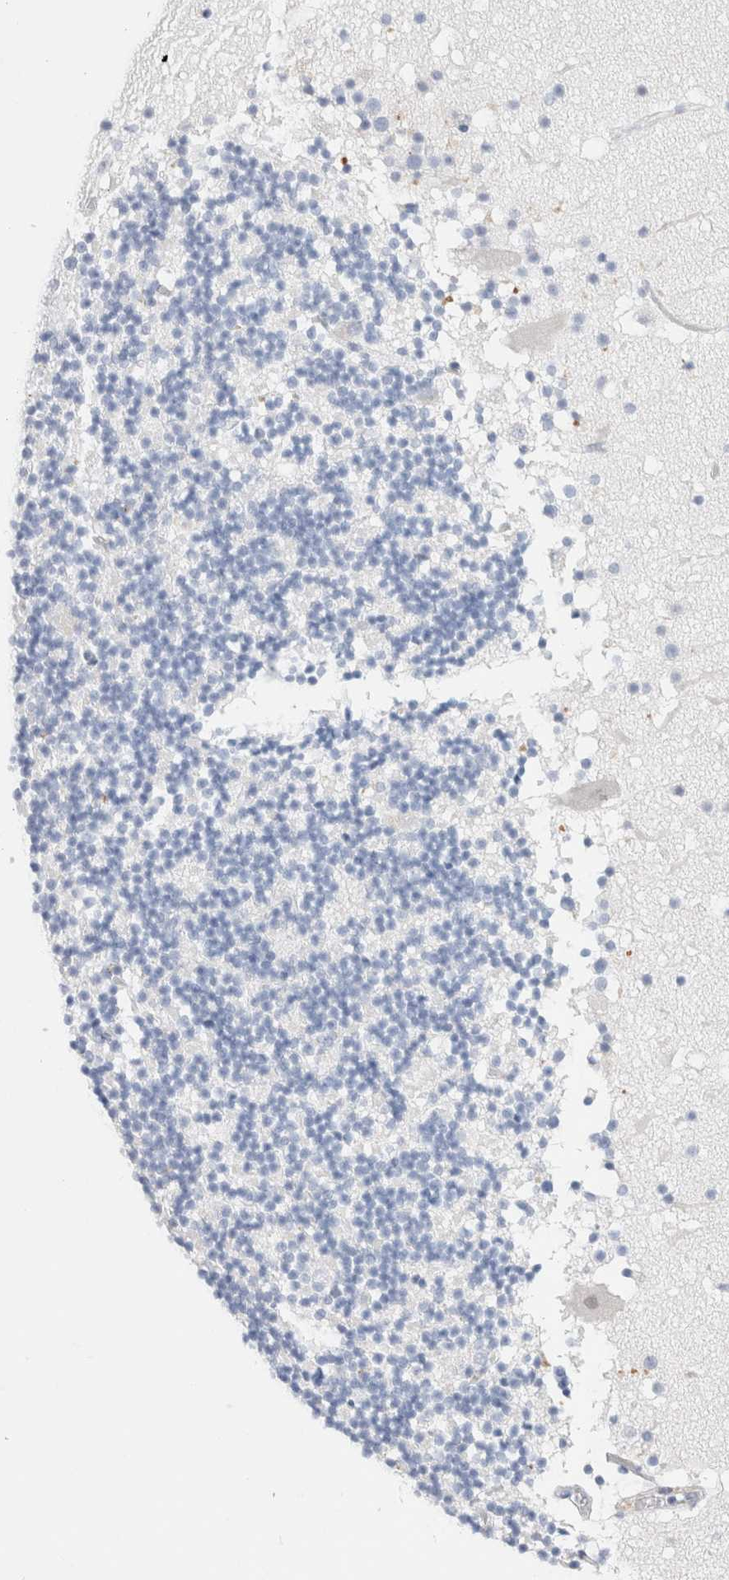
{"staining": {"intensity": "negative", "quantity": "none", "location": "none"}, "tissue": "cerebellum", "cell_type": "Cells in granular layer", "image_type": "normal", "snomed": [{"axis": "morphology", "description": "Normal tissue, NOS"}, {"axis": "topography", "description": "Cerebellum"}], "caption": "Photomicrograph shows no protein expression in cells in granular layer of normal cerebellum.", "gene": "CPQ", "patient": {"sex": "male", "age": 57}}